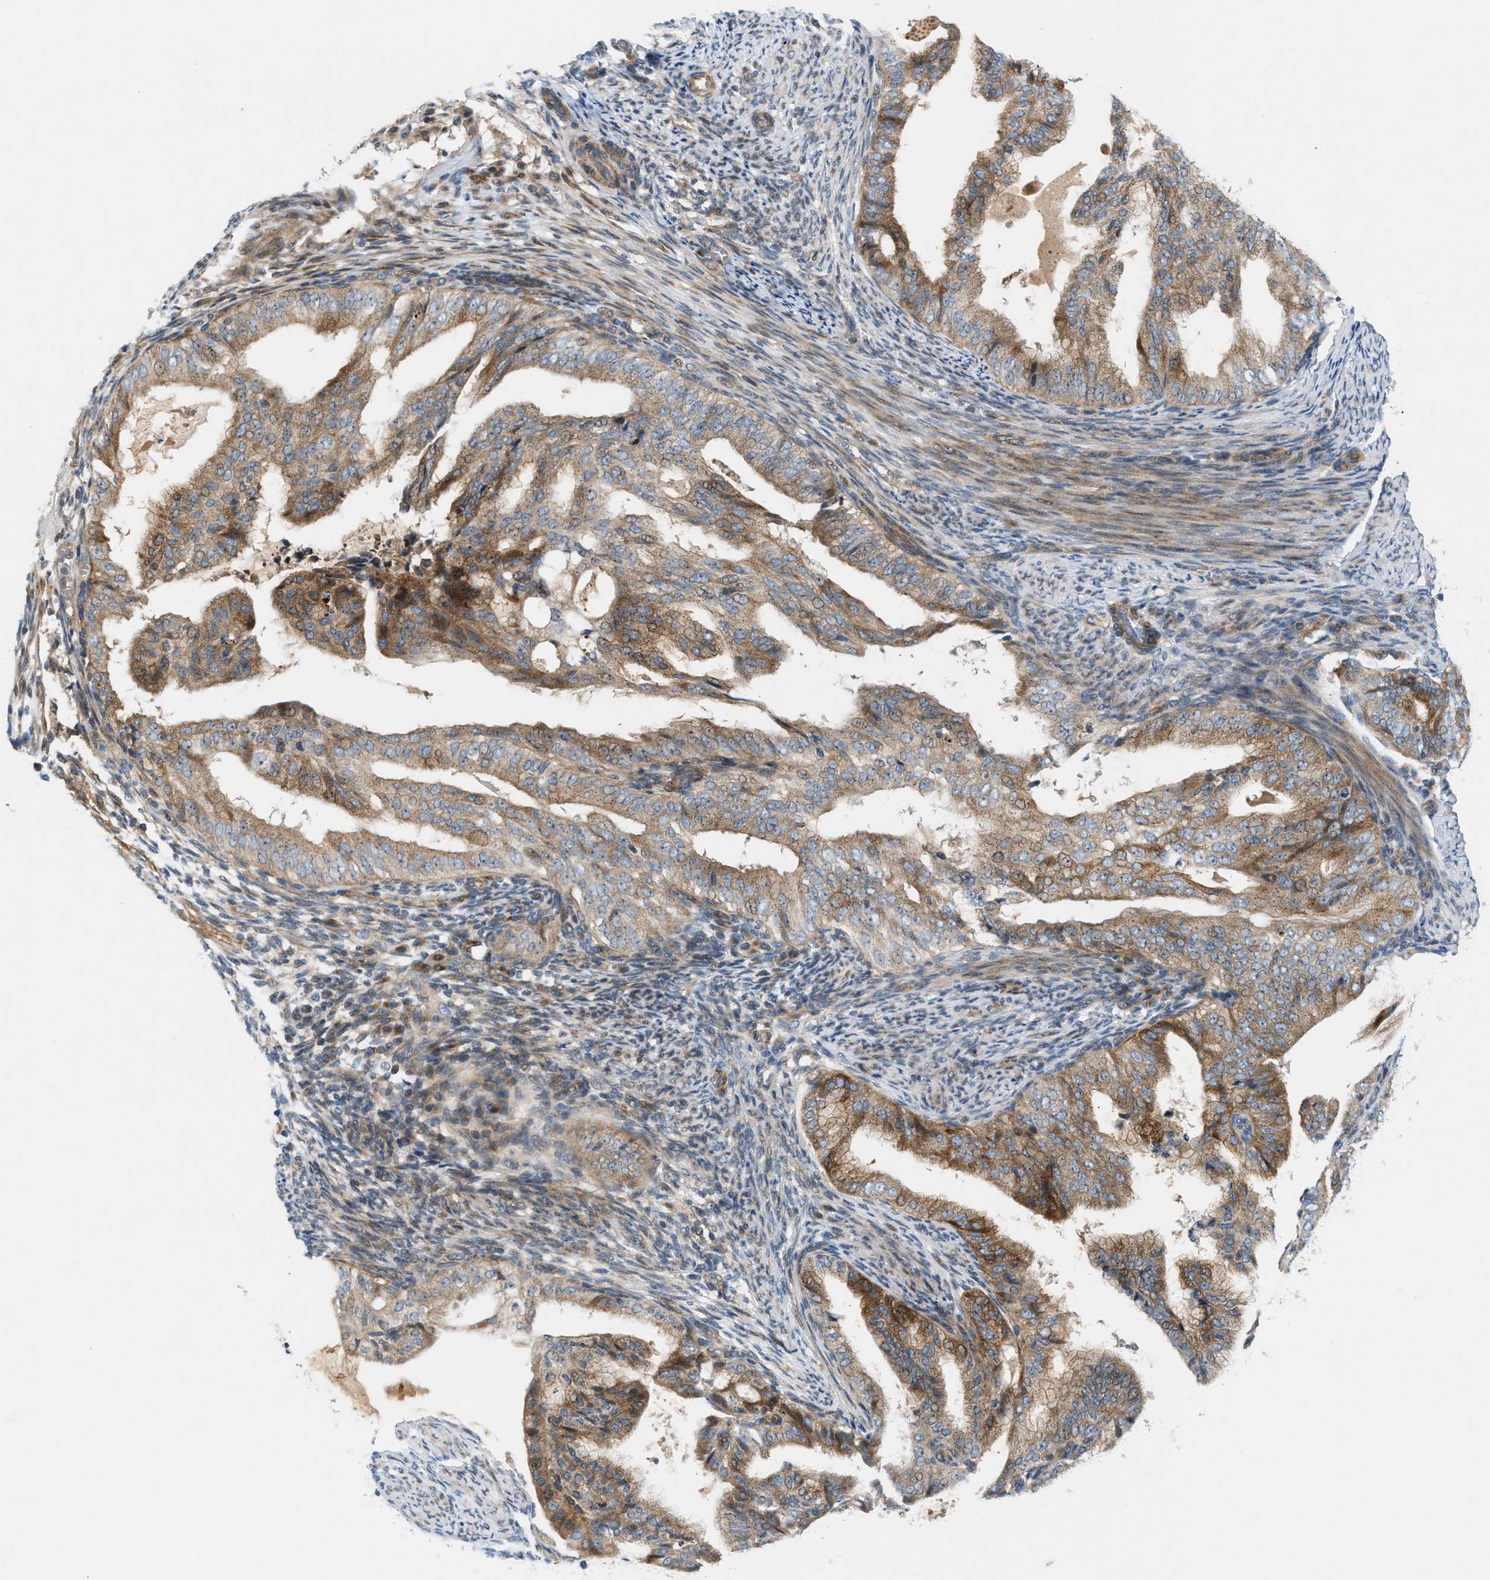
{"staining": {"intensity": "moderate", "quantity": ">75%", "location": "cytoplasmic/membranous"}, "tissue": "endometrial cancer", "cell_type": "Tumor cells", "image_type": "cancer", "snomed": [{"axis": "morphology", "description": "Adenocarcinoma, NOS"}, {"axis": "topography", "description": "Endometrium"}], "caption": "Immunohistochemical staining of human adenocarcinoma (endometrial) displays moderate cytoplasmic/membranous protein expression in approximately >75% of tumor cells.", "gene": "CYB5D1", "patient": {"sex": "female", "age": 58}}